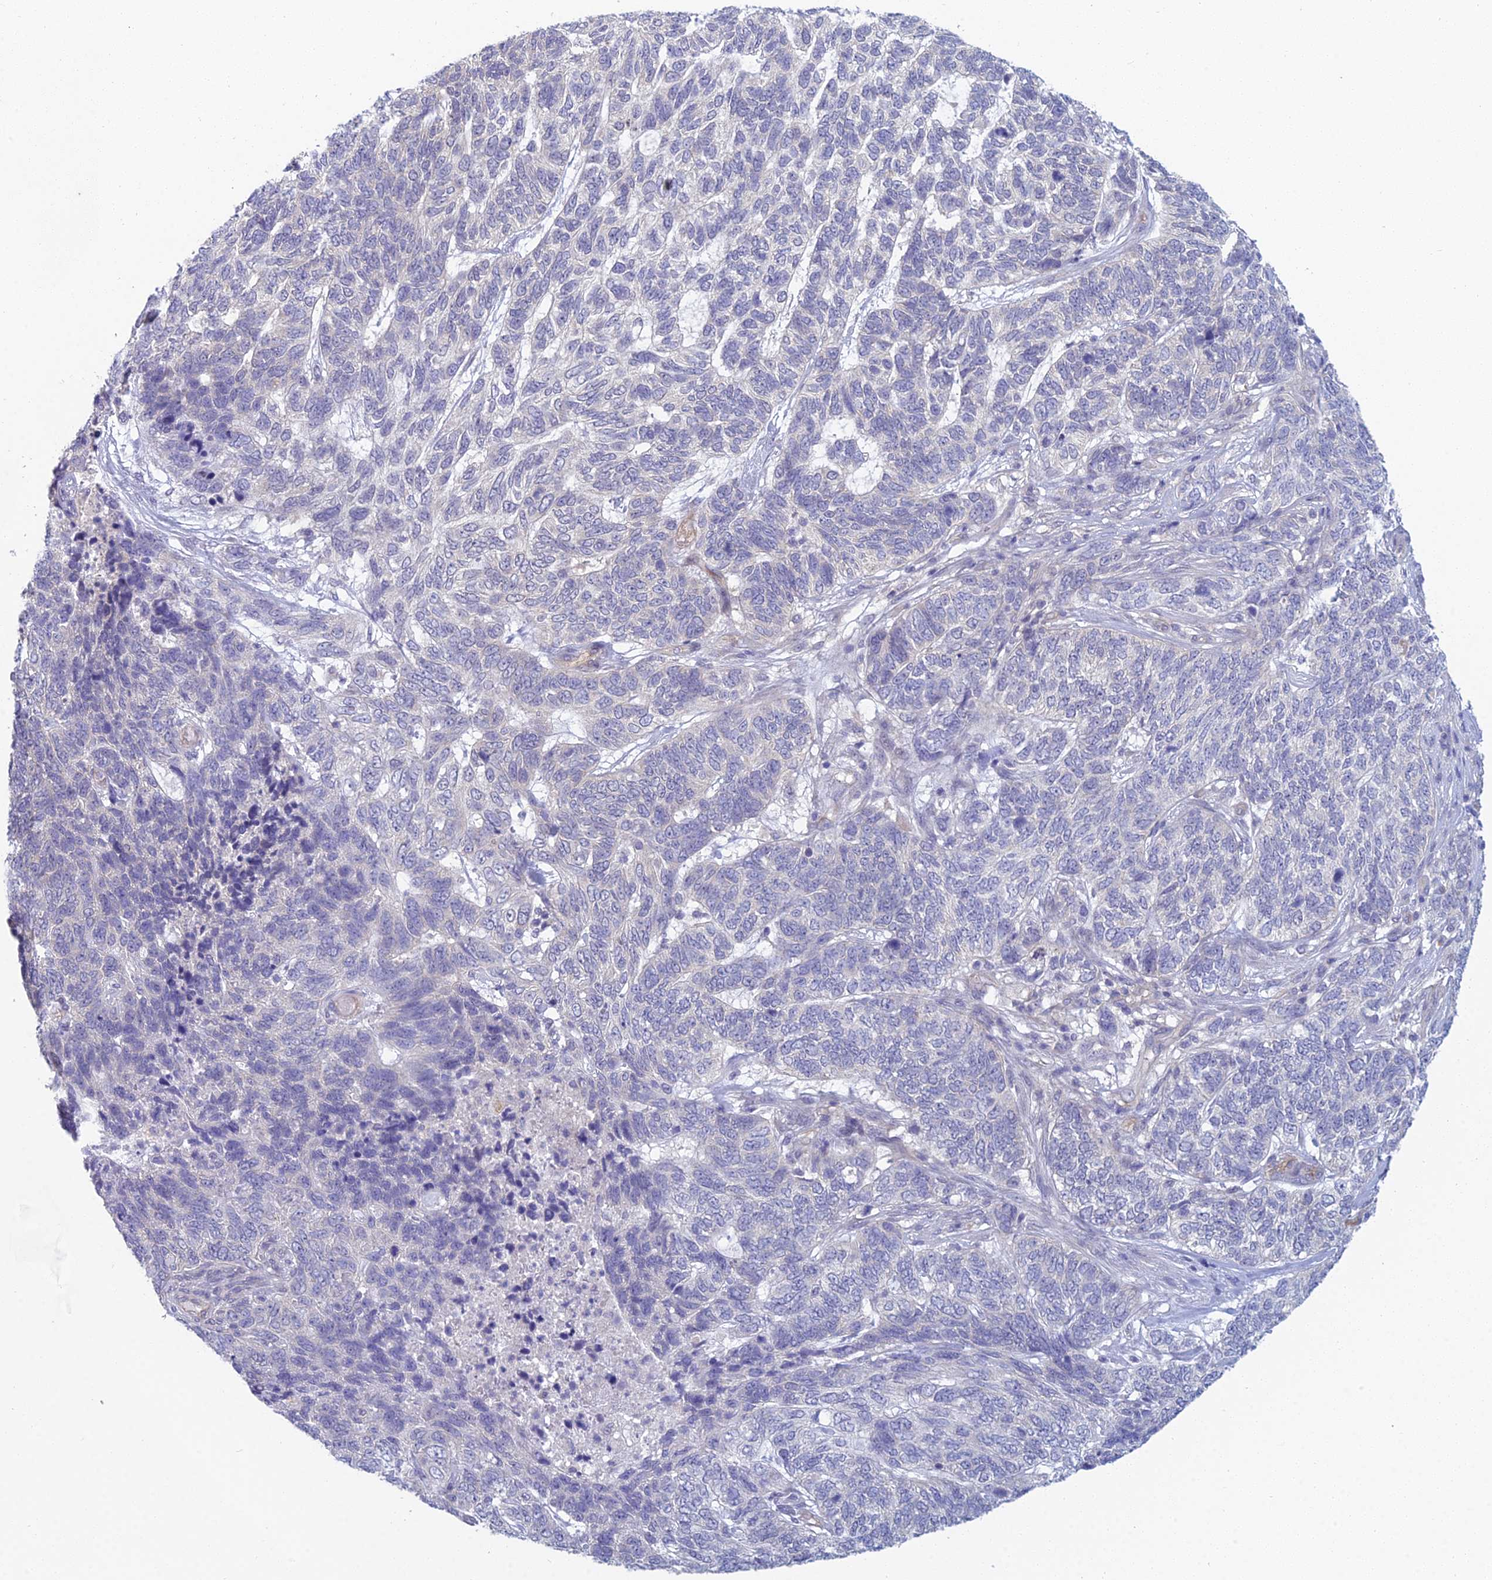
{"staining": {"intensity": "negative", "quantity": "none", "location": "none"}, "tissue": "skin cancer", "cell_type": "Tumor cells", "image_type": "cancer", "snomed": [{"axis": "morphology", "description": "Basal cell carcinoma"}, {"axis": "topography", "description": "Skin"}], "caption": "Histopathology image shows no protein expression in tumor cells of basal cell carcinoma (skin) tissue.", "gene": "METTL26", "patient": {"sex": "female", "age": 65}}